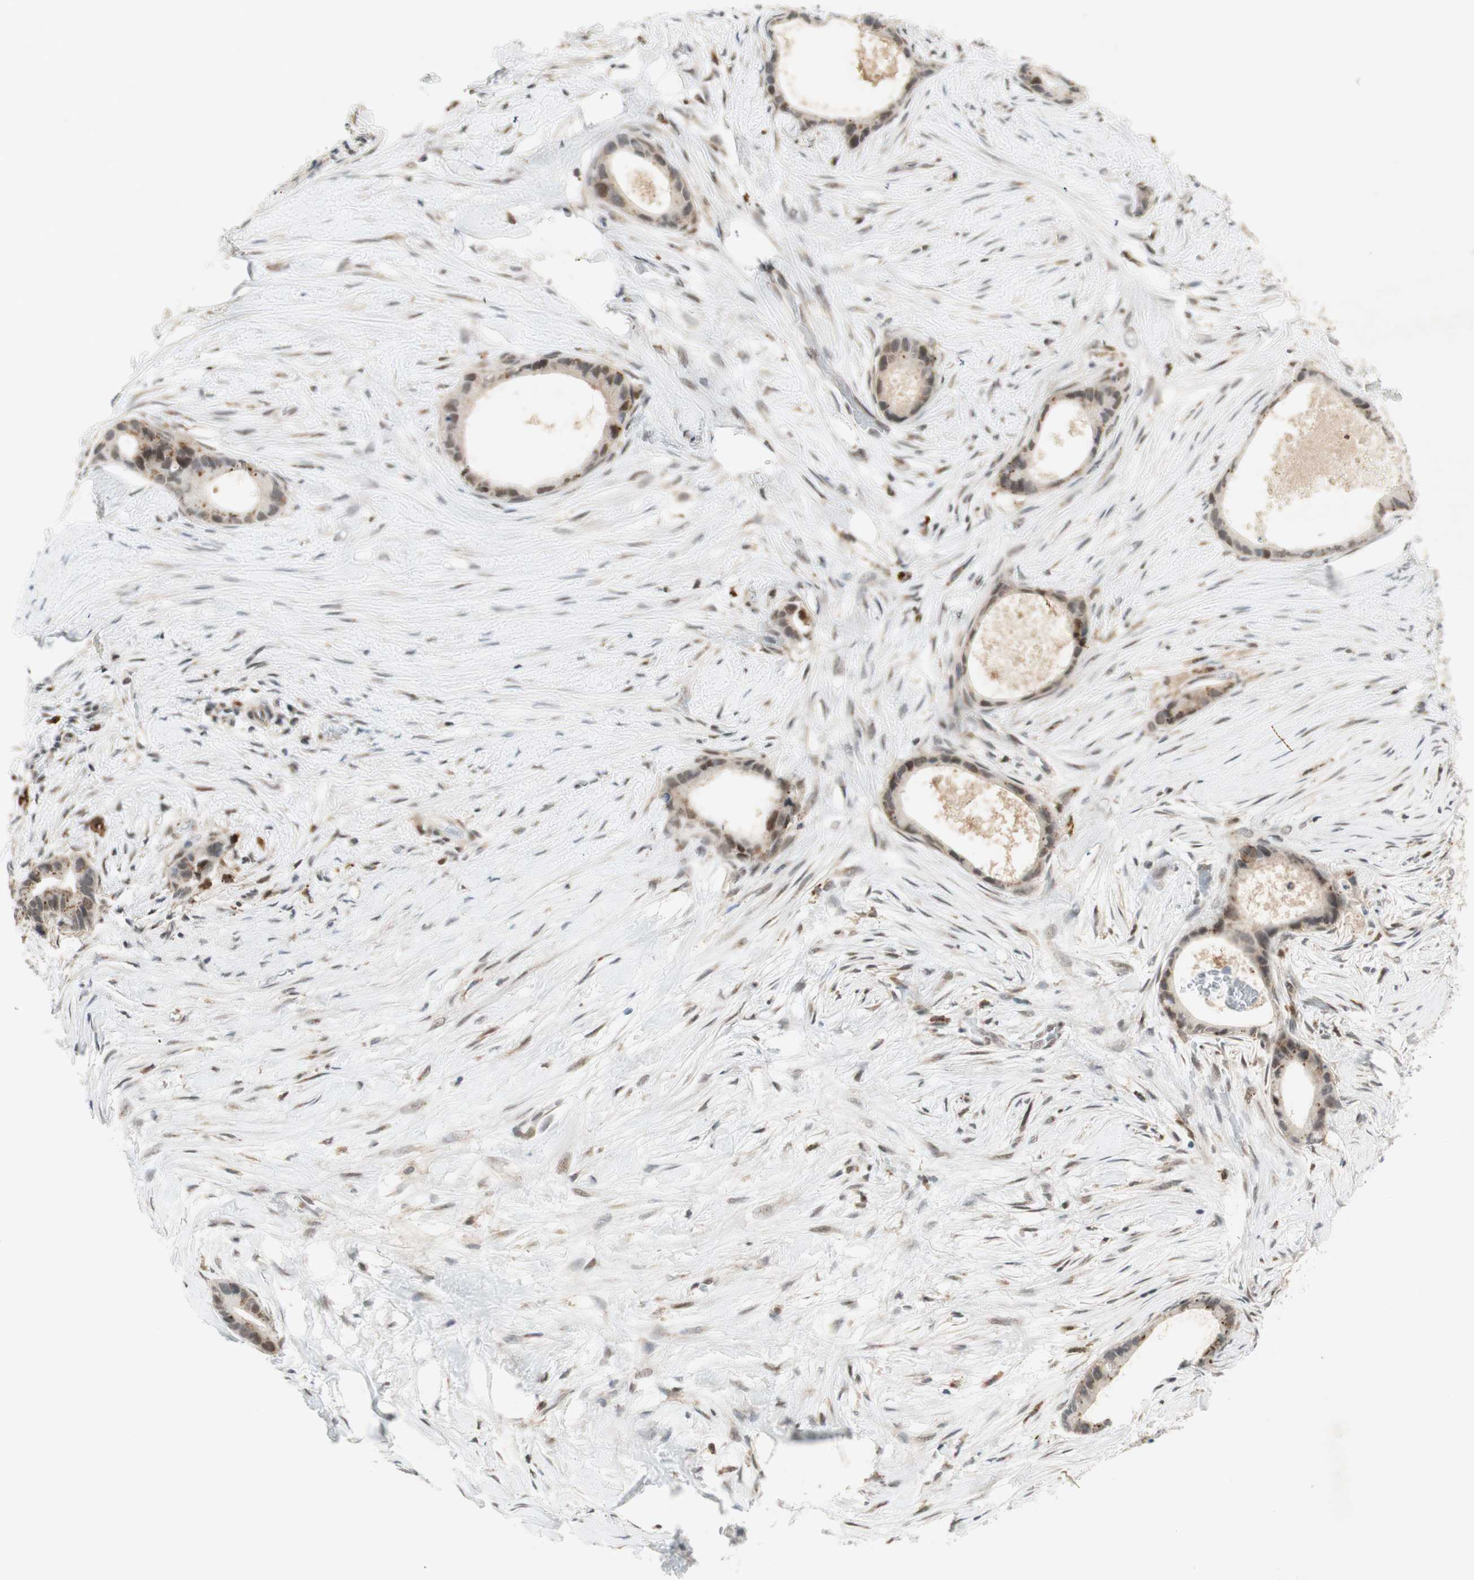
{"staining": {"intensity": "weak", "quantity": "<25%", "location": "cytoplasmic/membranous"}, "tissue": "liver cancer", "cell_type": "Tumor cells", "image_type": "cancer", "snomed": [{"axis": "morphology", "description": "Cholangiocarcinoma"}, {"axis": "topography", "description": "Liver"}], "caption": "The micrograph displays no significant positivity in tumor cells of liver cholangiocarcinoma. (Immunohistochemistry, brightfield microscopy, high magnification).", "gene": "GAPT", "patient": {"sex": "female", "age": 55}}